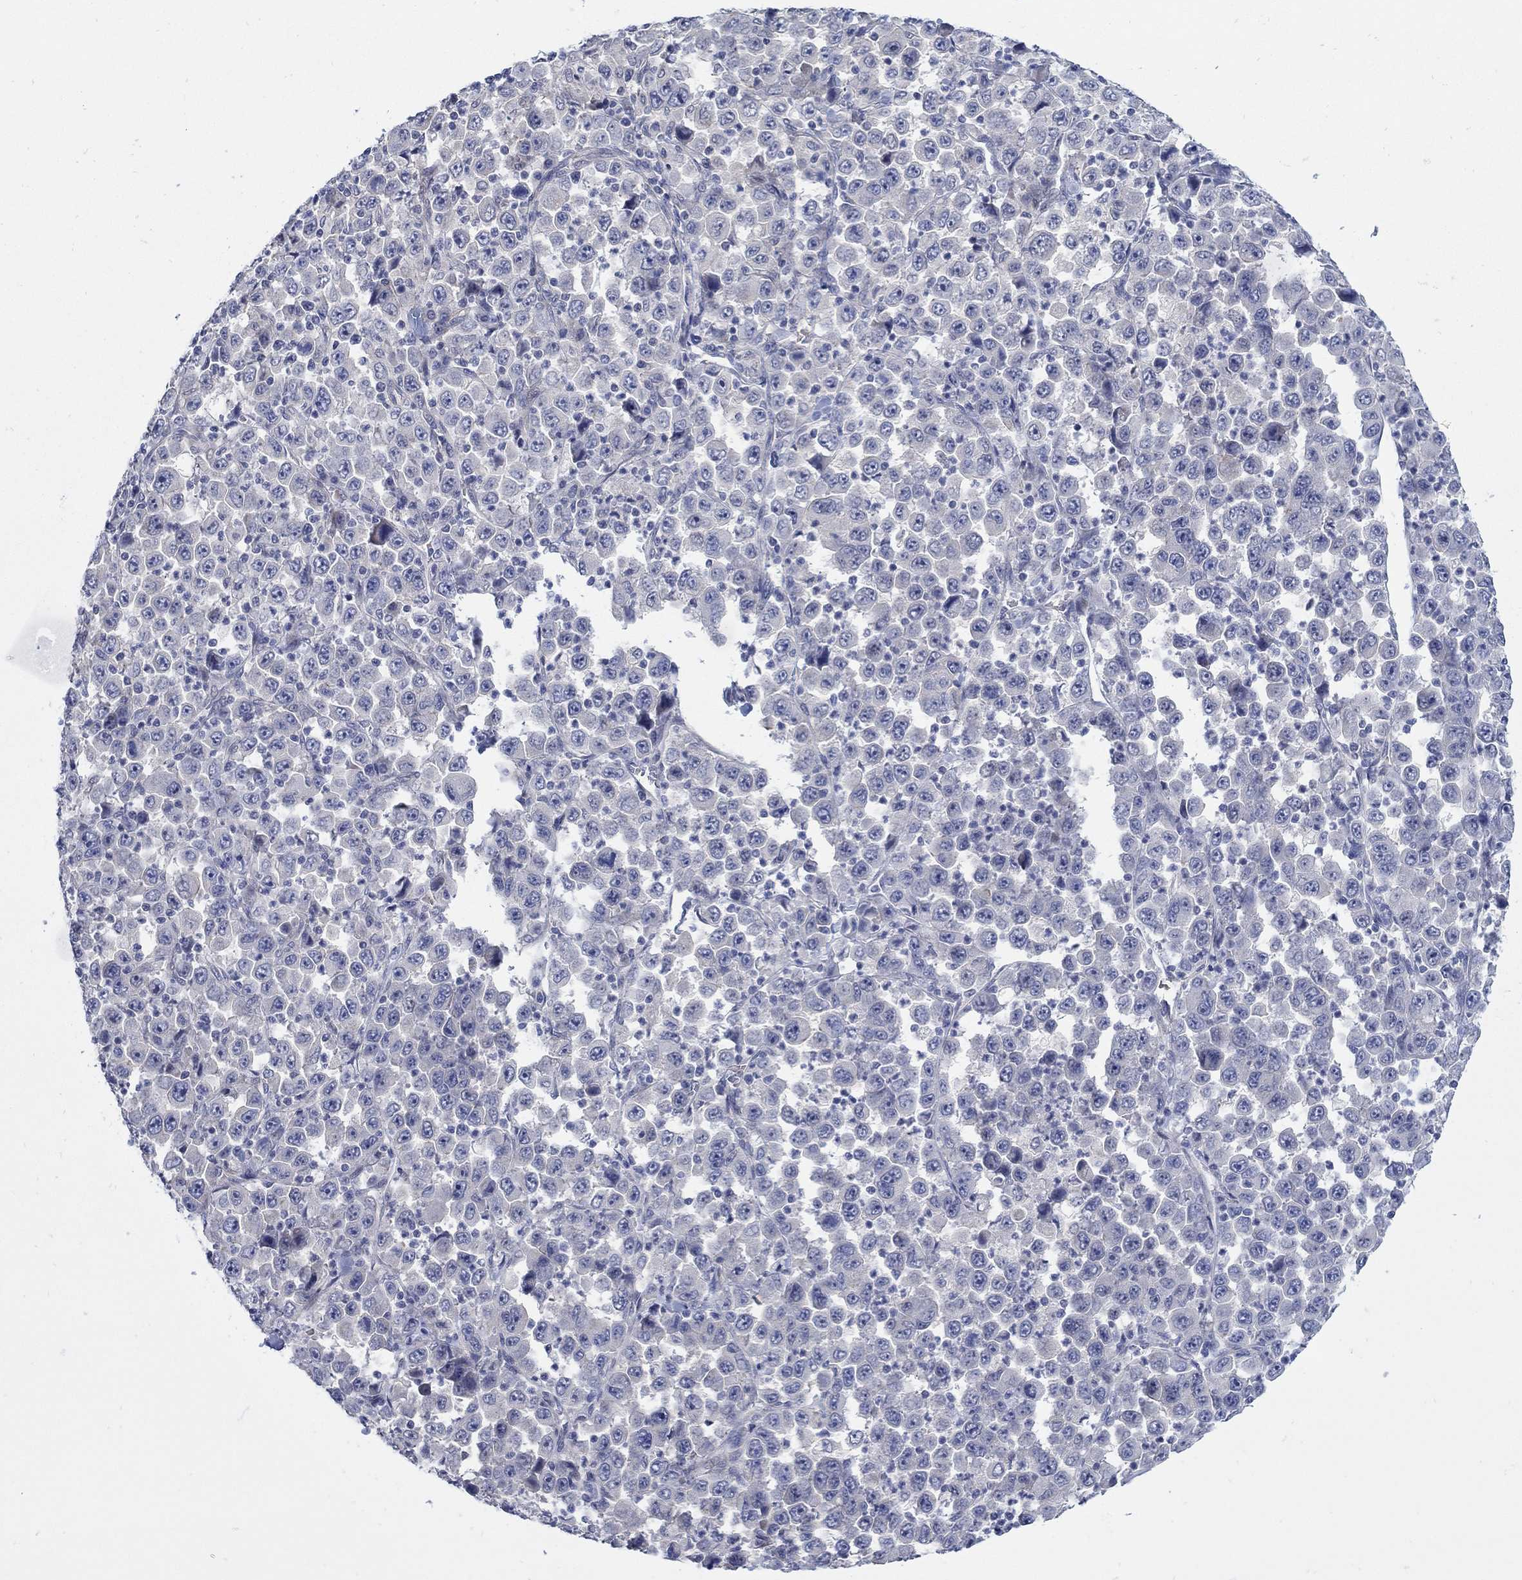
{"staining": {"intensity": "negative", "quantity": "none", "location": "none"}, "tissue": "stomach cancer", "cell_type": "Tumor cells", "image_type": "cancer", "snomed": [{"axis": "morphology", "description": "Normal tissue, NOS"}, {"axis": "morphology", "description": "Adenocarcinoma, NOS"}, {"axis": "topography", "description": "Stomach, upper"}, {"axis": "topography", "description": "Stomach"}], "caption": "Adenocarcinoma (stomach) stained for a protein using immunohistochemistry (IHC) displays no staining tumor cells.", "gene": "SCN7A", "patient": {"sex": "male", "age": 59}}